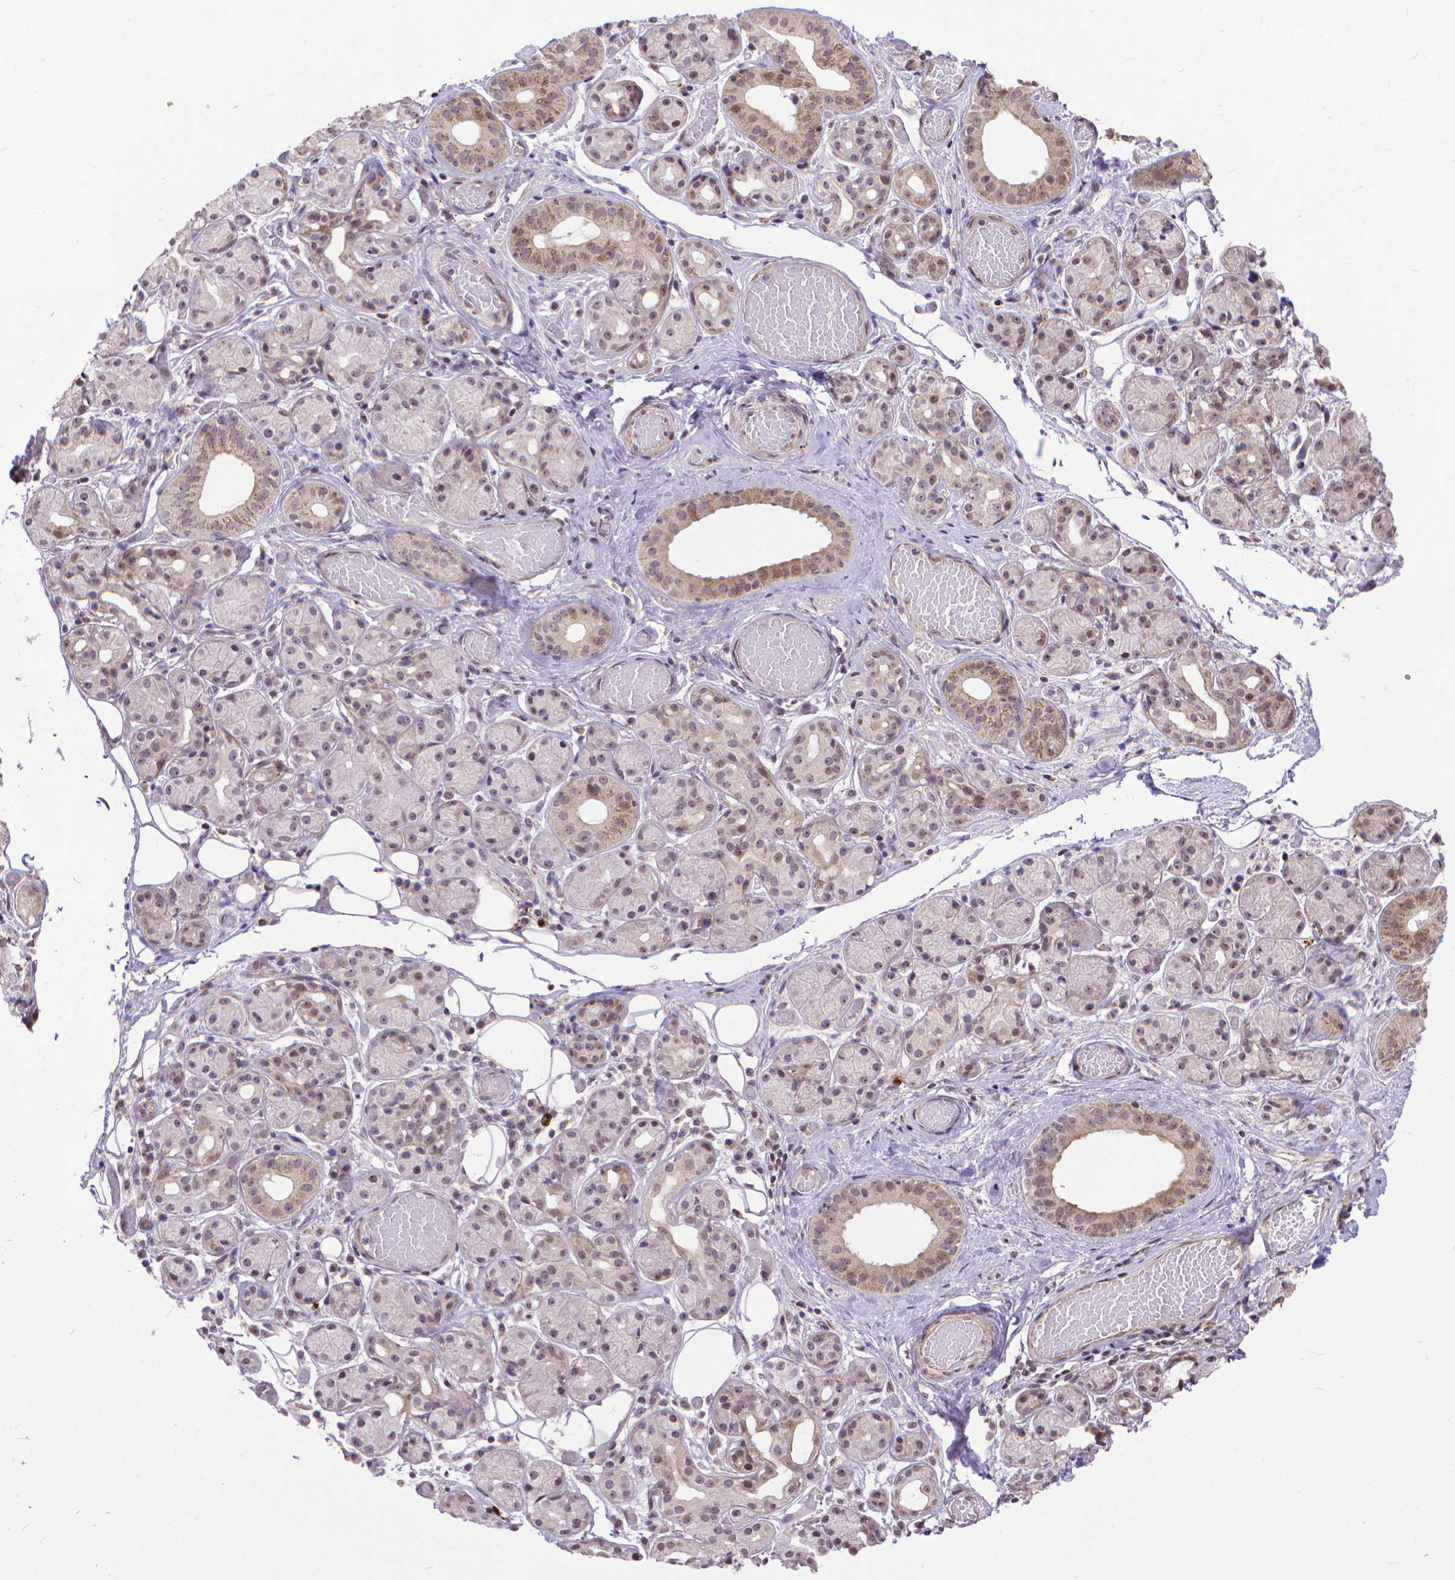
{"staining": {"intensity": "moderate", "quantity": "<25%", "location": "nuclear"}, "tissue": "salivary gland", "cell_type": "Glandular cells", "image_type": "normal", "snomed": [{"axis": "morphology", "description": "Normal tissue, NOS"}, {"axis": "topography", "description": "Salivary gland"}, {"axis": "topography", "description": "Peripheral nerve tissue"}], "caption": "A brown stain highlights moderate nuclear positivity of a protein in glandular cells of benign salivary gland.", "gene": "TMEM135", "patient": {"sex": "male", "age": 71}}